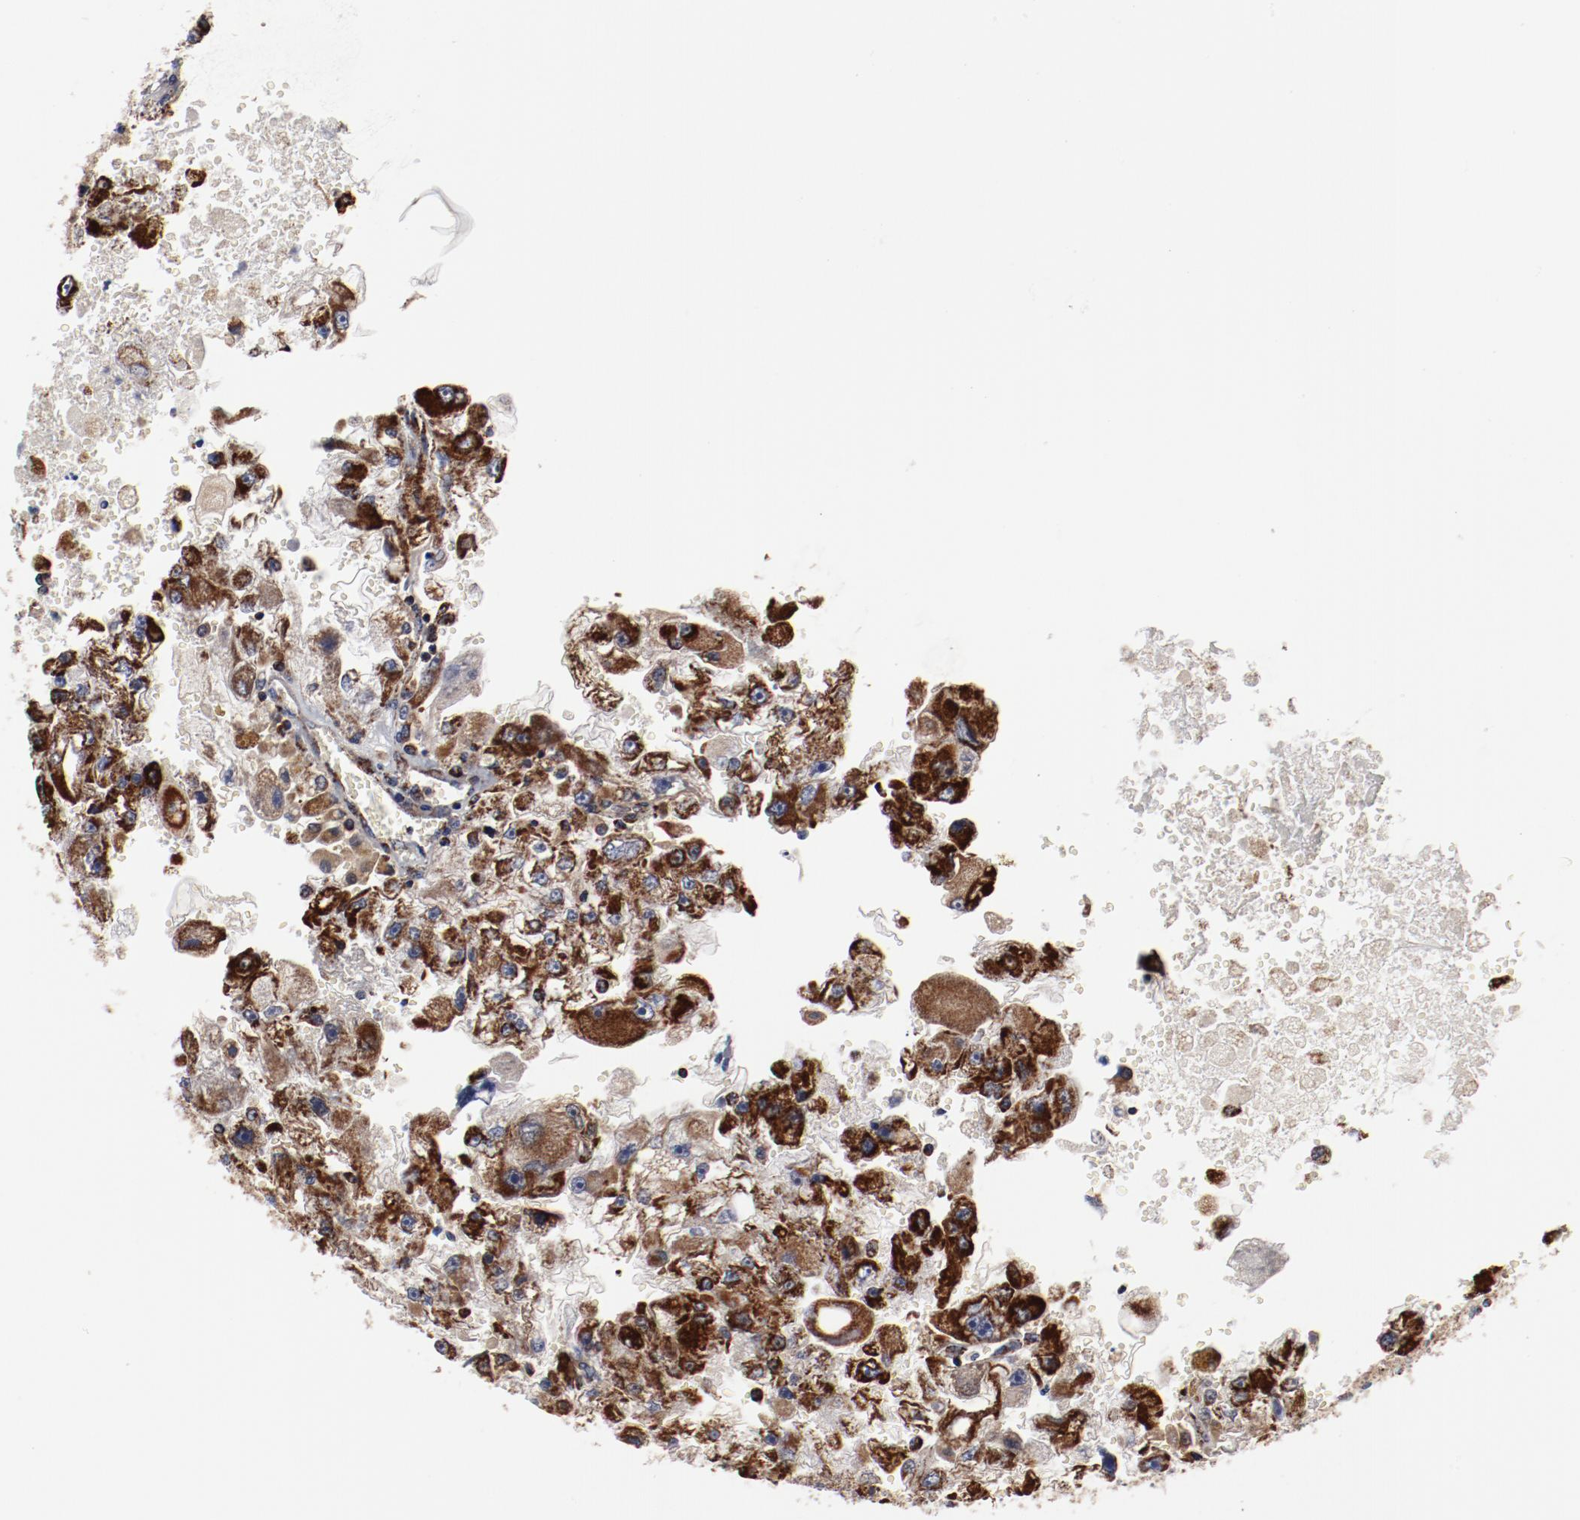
{"staining": {"intensity": "moderate", "quantity": ">75%", "location": "cytoplasmic/membranous"}, "tissue": "renal cancer", "cell_type": "Tumor cells", "image_type": "cancer", "snomed": [{"axis": "morphology", "description": "Adenocarcinoma, NOS"}, {"axis": "topography", "description": "Kidney"}], "caption": "Immunohistochemistry micrograph of neoplastic tissue: renal cancer (adenocarcinoma) stained using IHC displays medium levels of moderate protein expression localized specifically in the cytoplasmic/membranous of tumor cells, appearing as a cytoplasmic/membranous brown color.", "gene": "NDUFV2", "patient": {"sex": "female", "age": 83}}